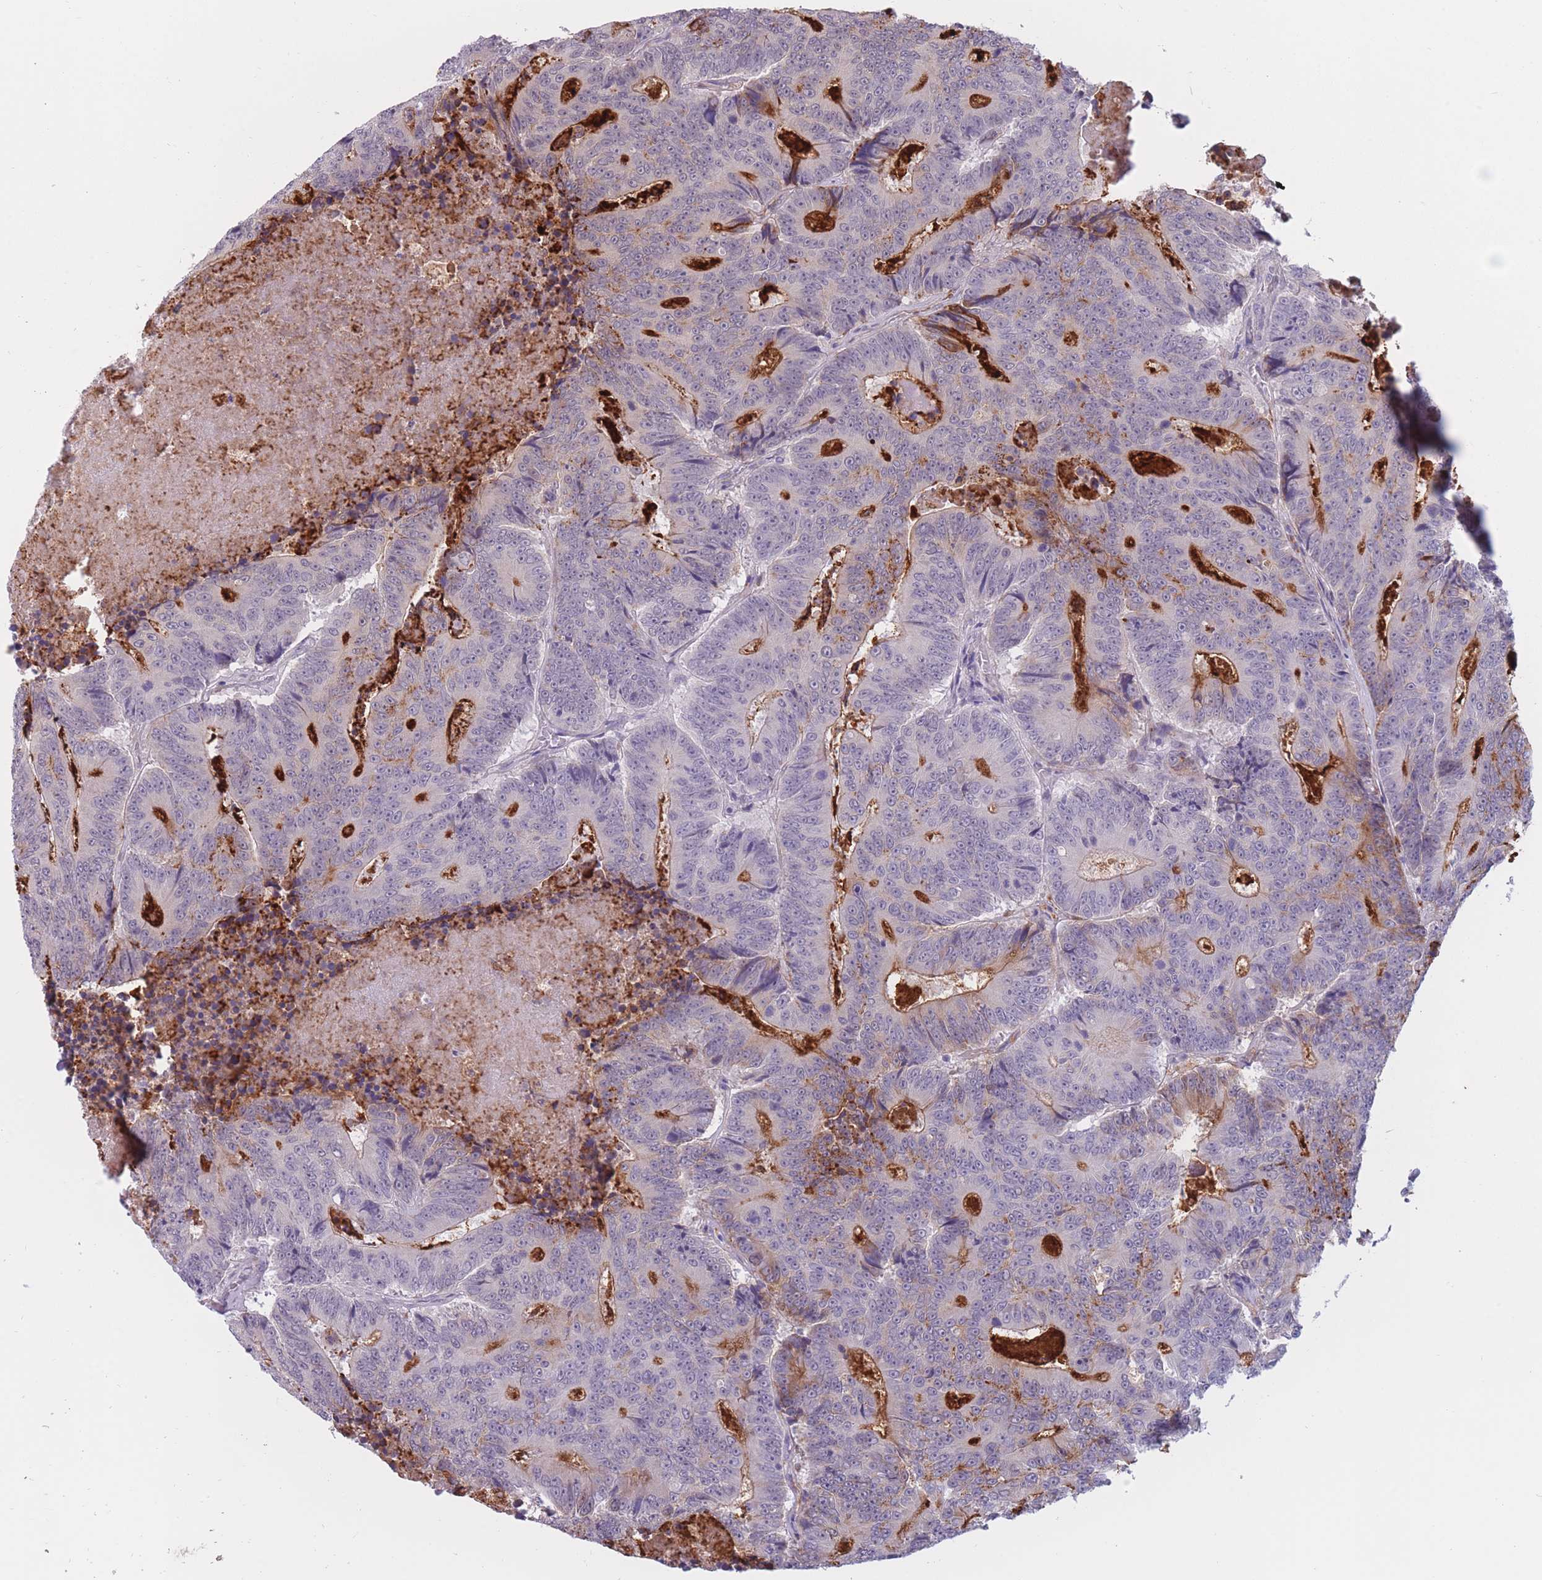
{"staining": {"intensity": "weak", "quantity": "<25%", "location": "cytoplasmic/membranous"}, "tissue": "colorectal cancer", "cell_type": "Tumor cells", "image_type": "cancer", "snomed": [{"axis": "morphology", "description": "Adenocarcinoma, NOS"}, {"axis": "topography", "description": "Colon"}], "caption": "Colorectal cancer was stained to show a protein in brown. There is no significant staining in tumor cells. Brightfield microscopy of immunohistochemistry (IHC) stained with DAB (3,3'-diaminobenzidine) (brown) and hematoxylin (blue), captured at high magnification.", "gene": "COL27A1", "patient": {"sex": "male", "age": 83}}